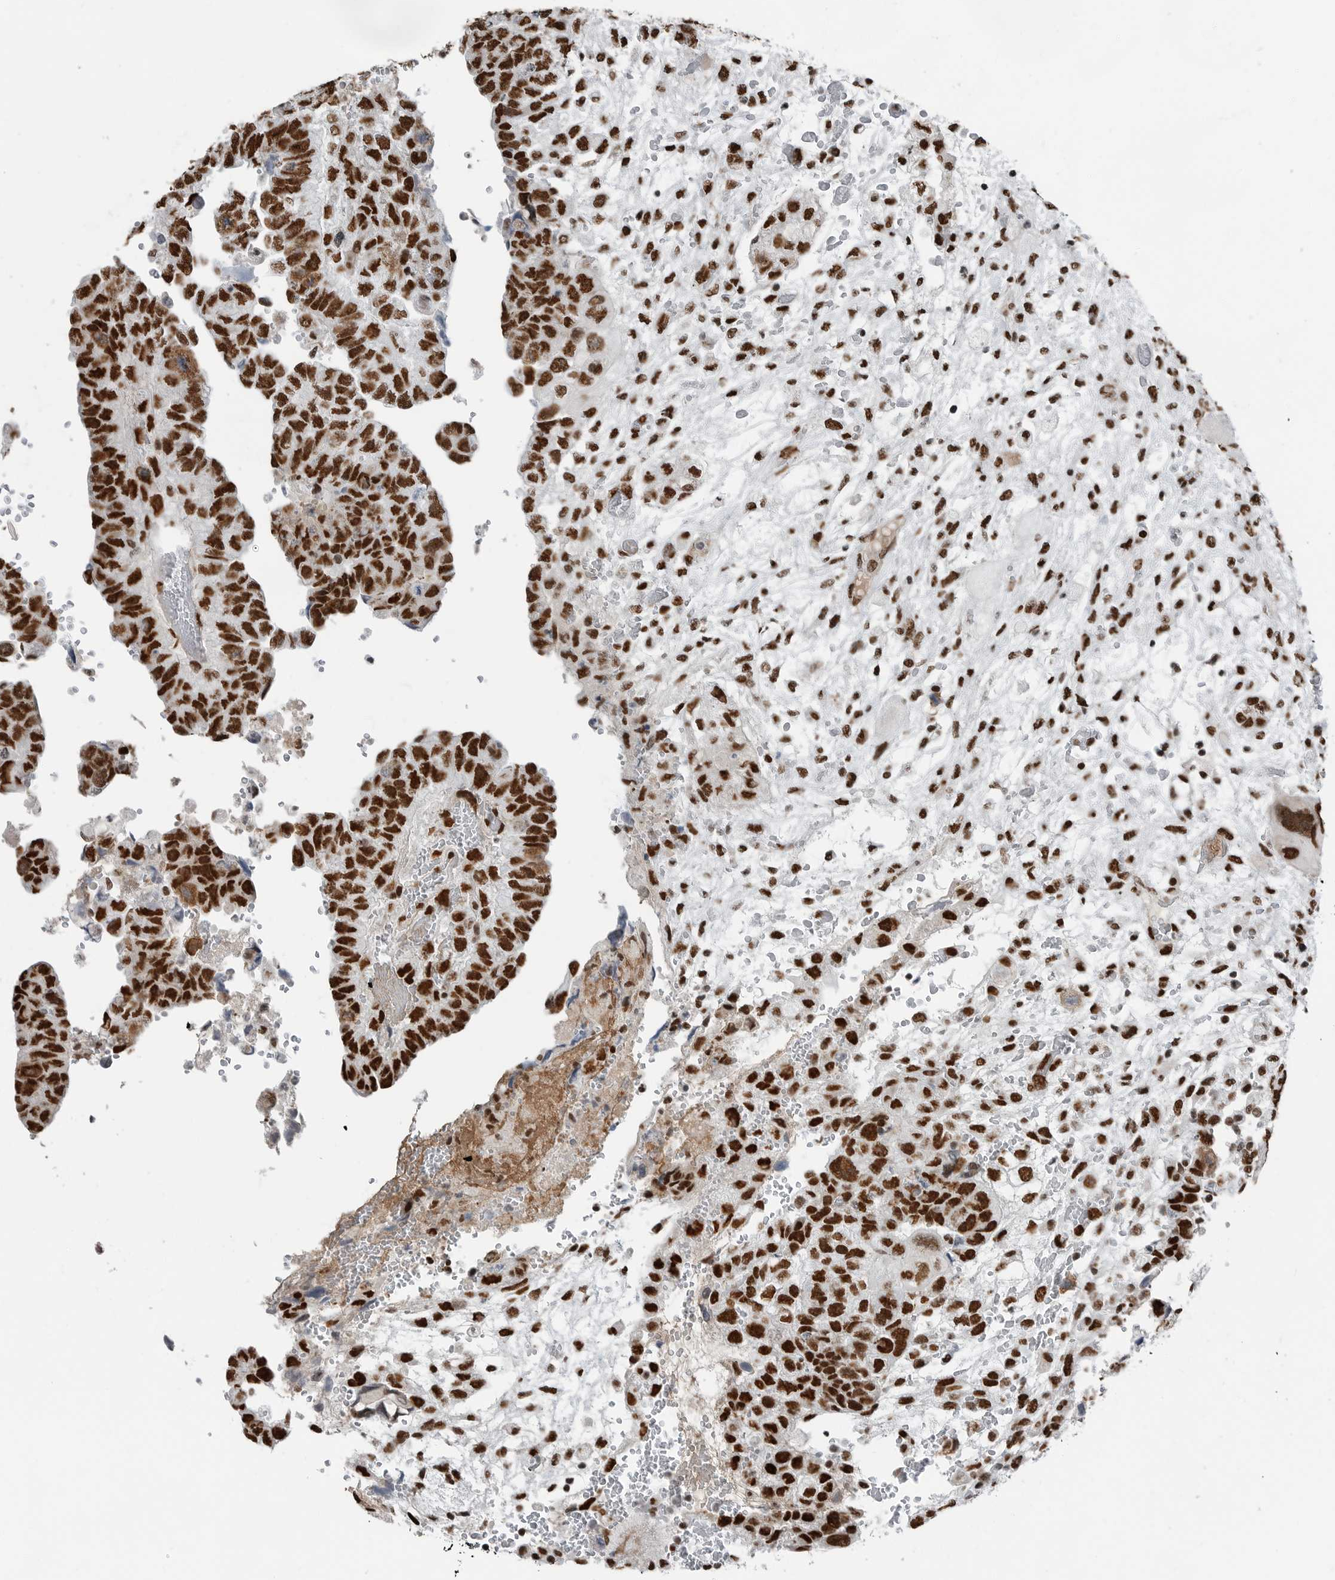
{"staining": {"intensity": "strong", "quantity": ">75%", "location": "nuclear"}, "tissue": "testis cancer", "cell_type": "Tumor cells", "image_type": "cancer", "snomed": [{"axis": "morphology", "description": "Carcinoma, Embryonal, NOS"}, {"axis": "topography", "description": "Testis"}], "caption": "A high amount of strong nuclear expression is identified in approximately >75% of tumor cells in testis cancer tissue.", "gene": "BLZF1", "patient": {"sex": "male", "age": 36}}